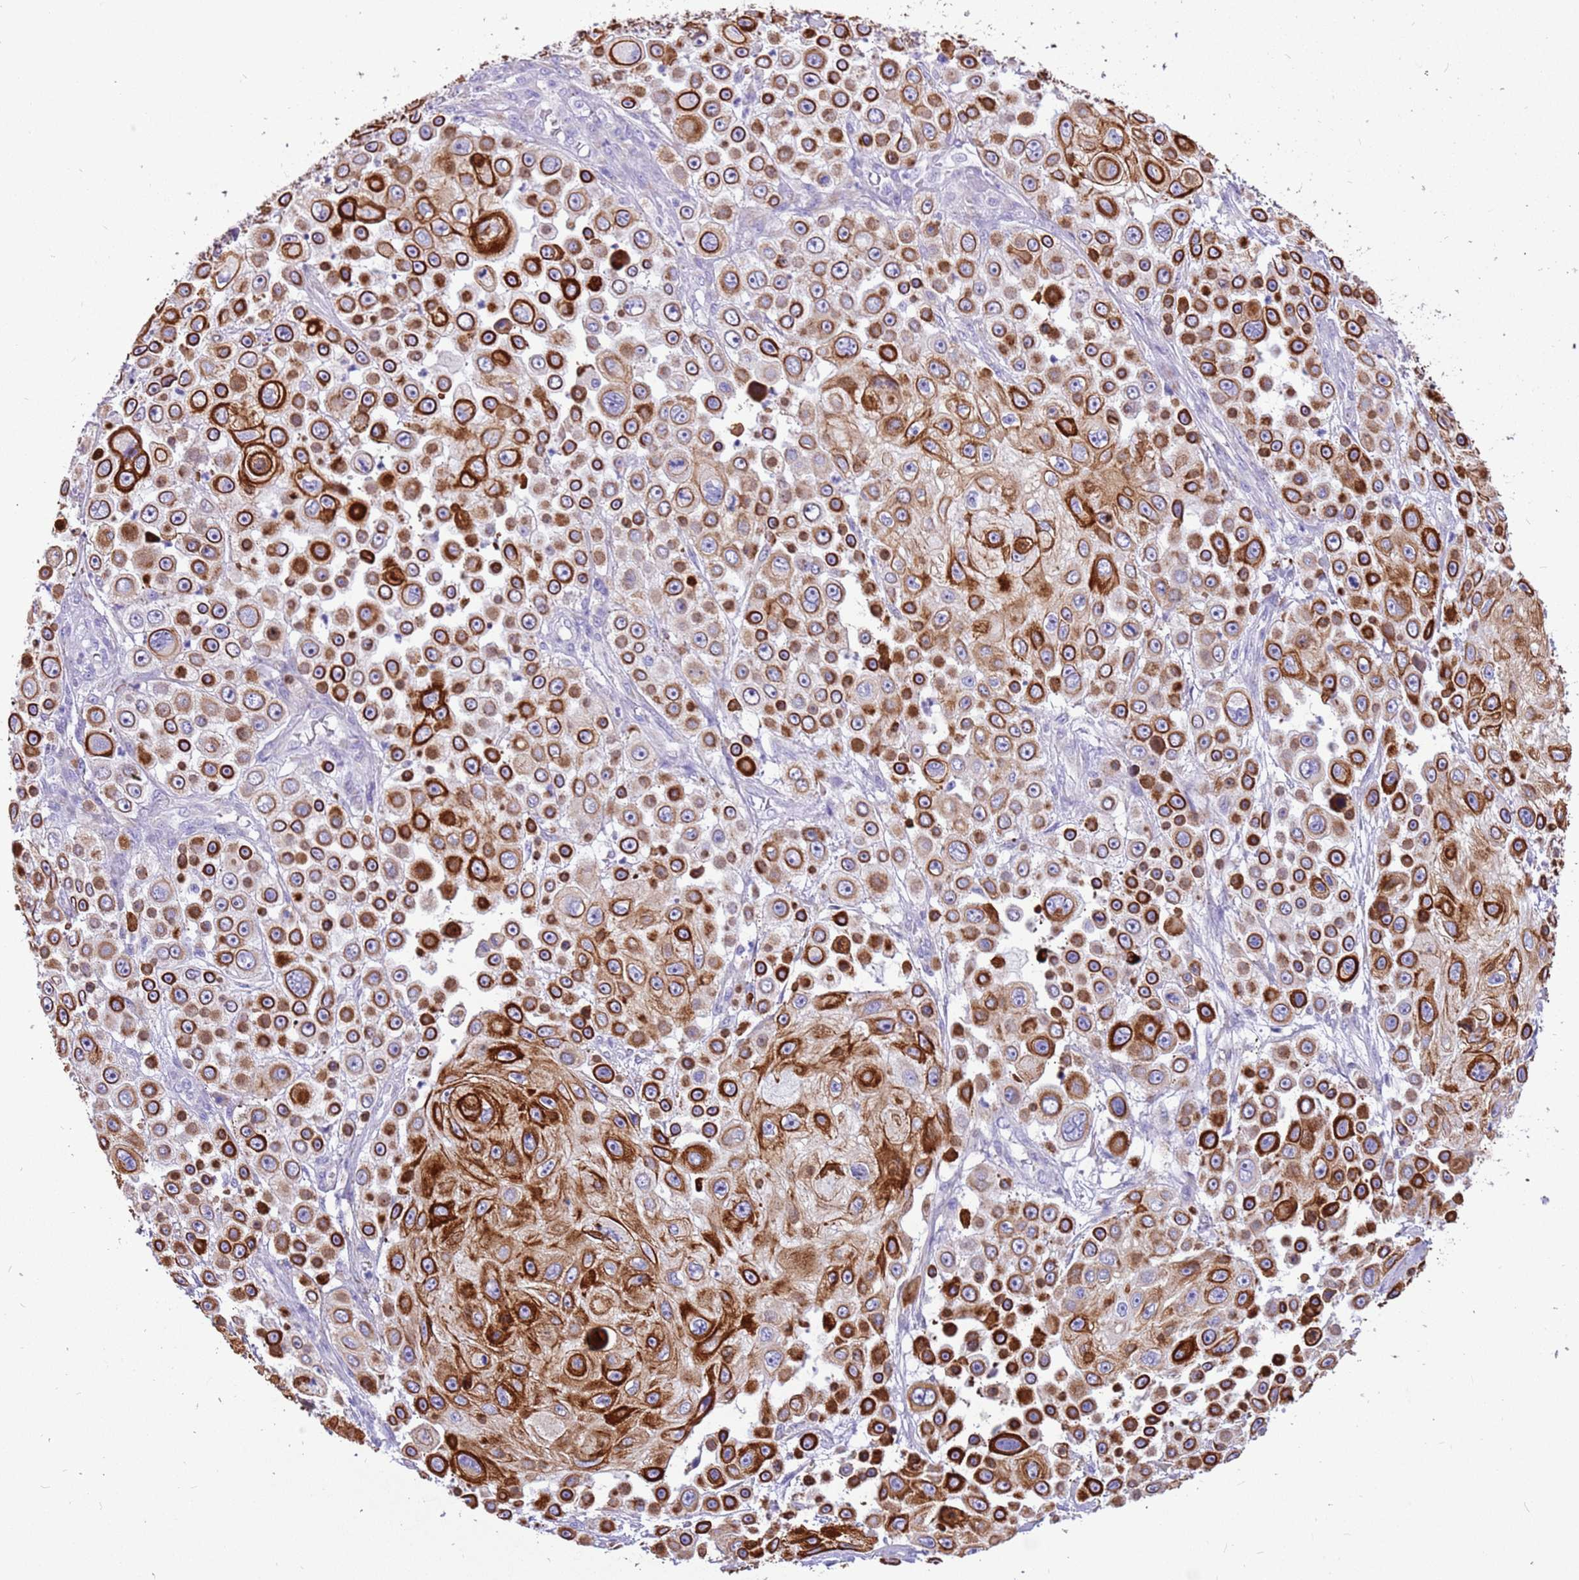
{"staining": {"intensity": "strong", "quantity": ">75%", "location": "cytoplasmic/membranous"}, "tissue": "skin cancer", "cell_type": "Tumor cells", "image_type": "cancer", "snomed": [{"axis": "morphology", "description": "Squamous cell carcinoma, NOS"}, {"axis": "topography", "description": "Skin"}], "caption": "Immunohistochemical staining of skin cancer (squamous cell carcinoma) reveals high levels of strong cytoplasmic/membranous staining in about >75% of tumor cells. (DAB (3,3'-diaminobenzidine) IHC, brown staining for protein, blue staining for nuclei).", "gene": "R3HDM4", "patient": {"sex": "male", "age": 67}}